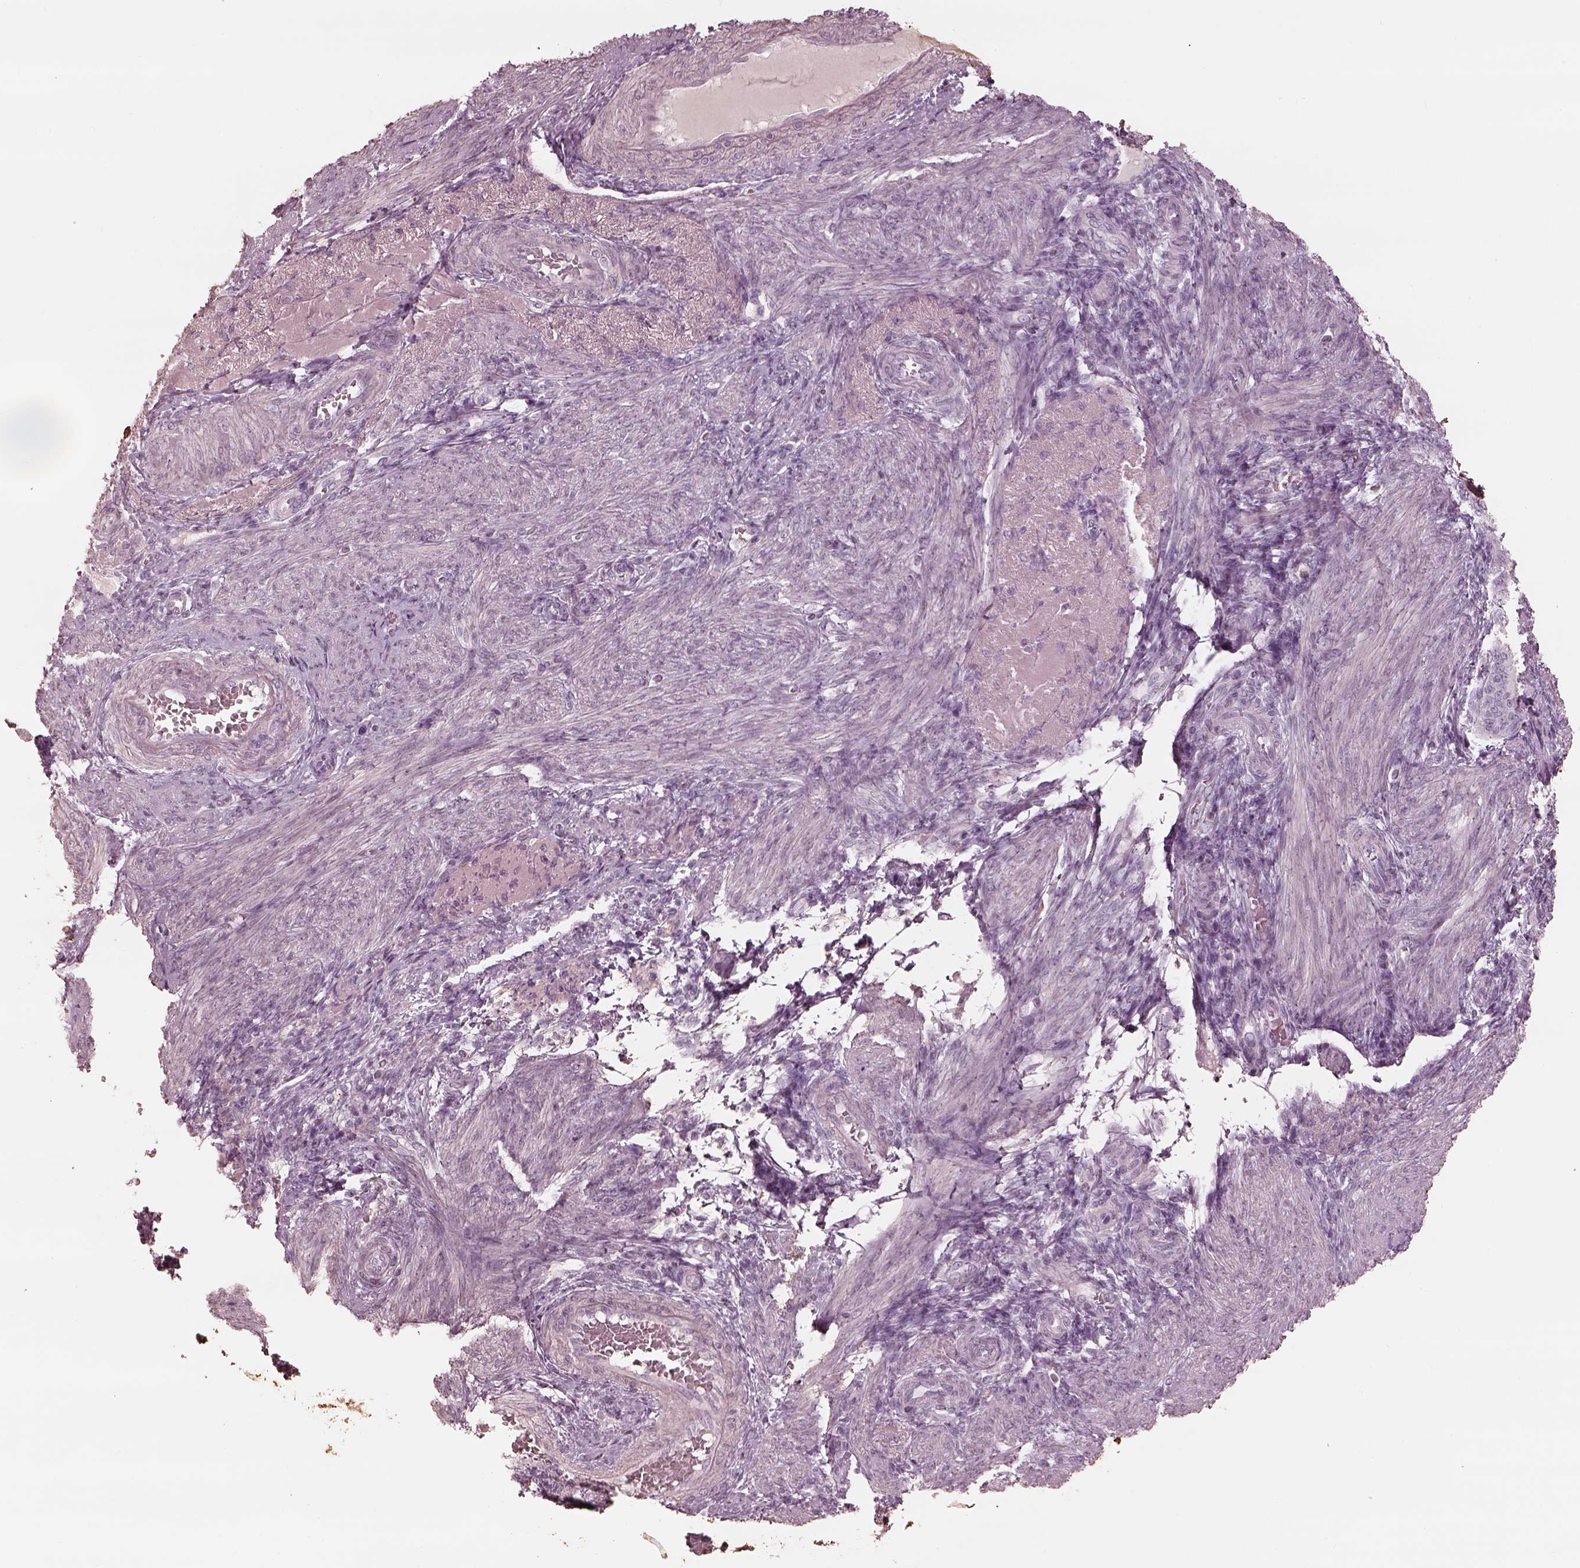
{"staining": {"intensity": "negative", "quantity": "none", "location": "none"}, "tissue": "endometrium", "cell_type": "Cells in endometrial stroma", "image_type": "normal", "snomed": [{"axis": "morphology", "description": "Normal tissue, NOS"}, {"axis": "topography", "description": "Endometrium"}], "caption": "Immunohistochemical staining of unremarkable endometrium exhibits no significant staining in cells in endometrial stroma.", "gene": "ADRB3", "patient": {"sex": "female", "age": 39}}